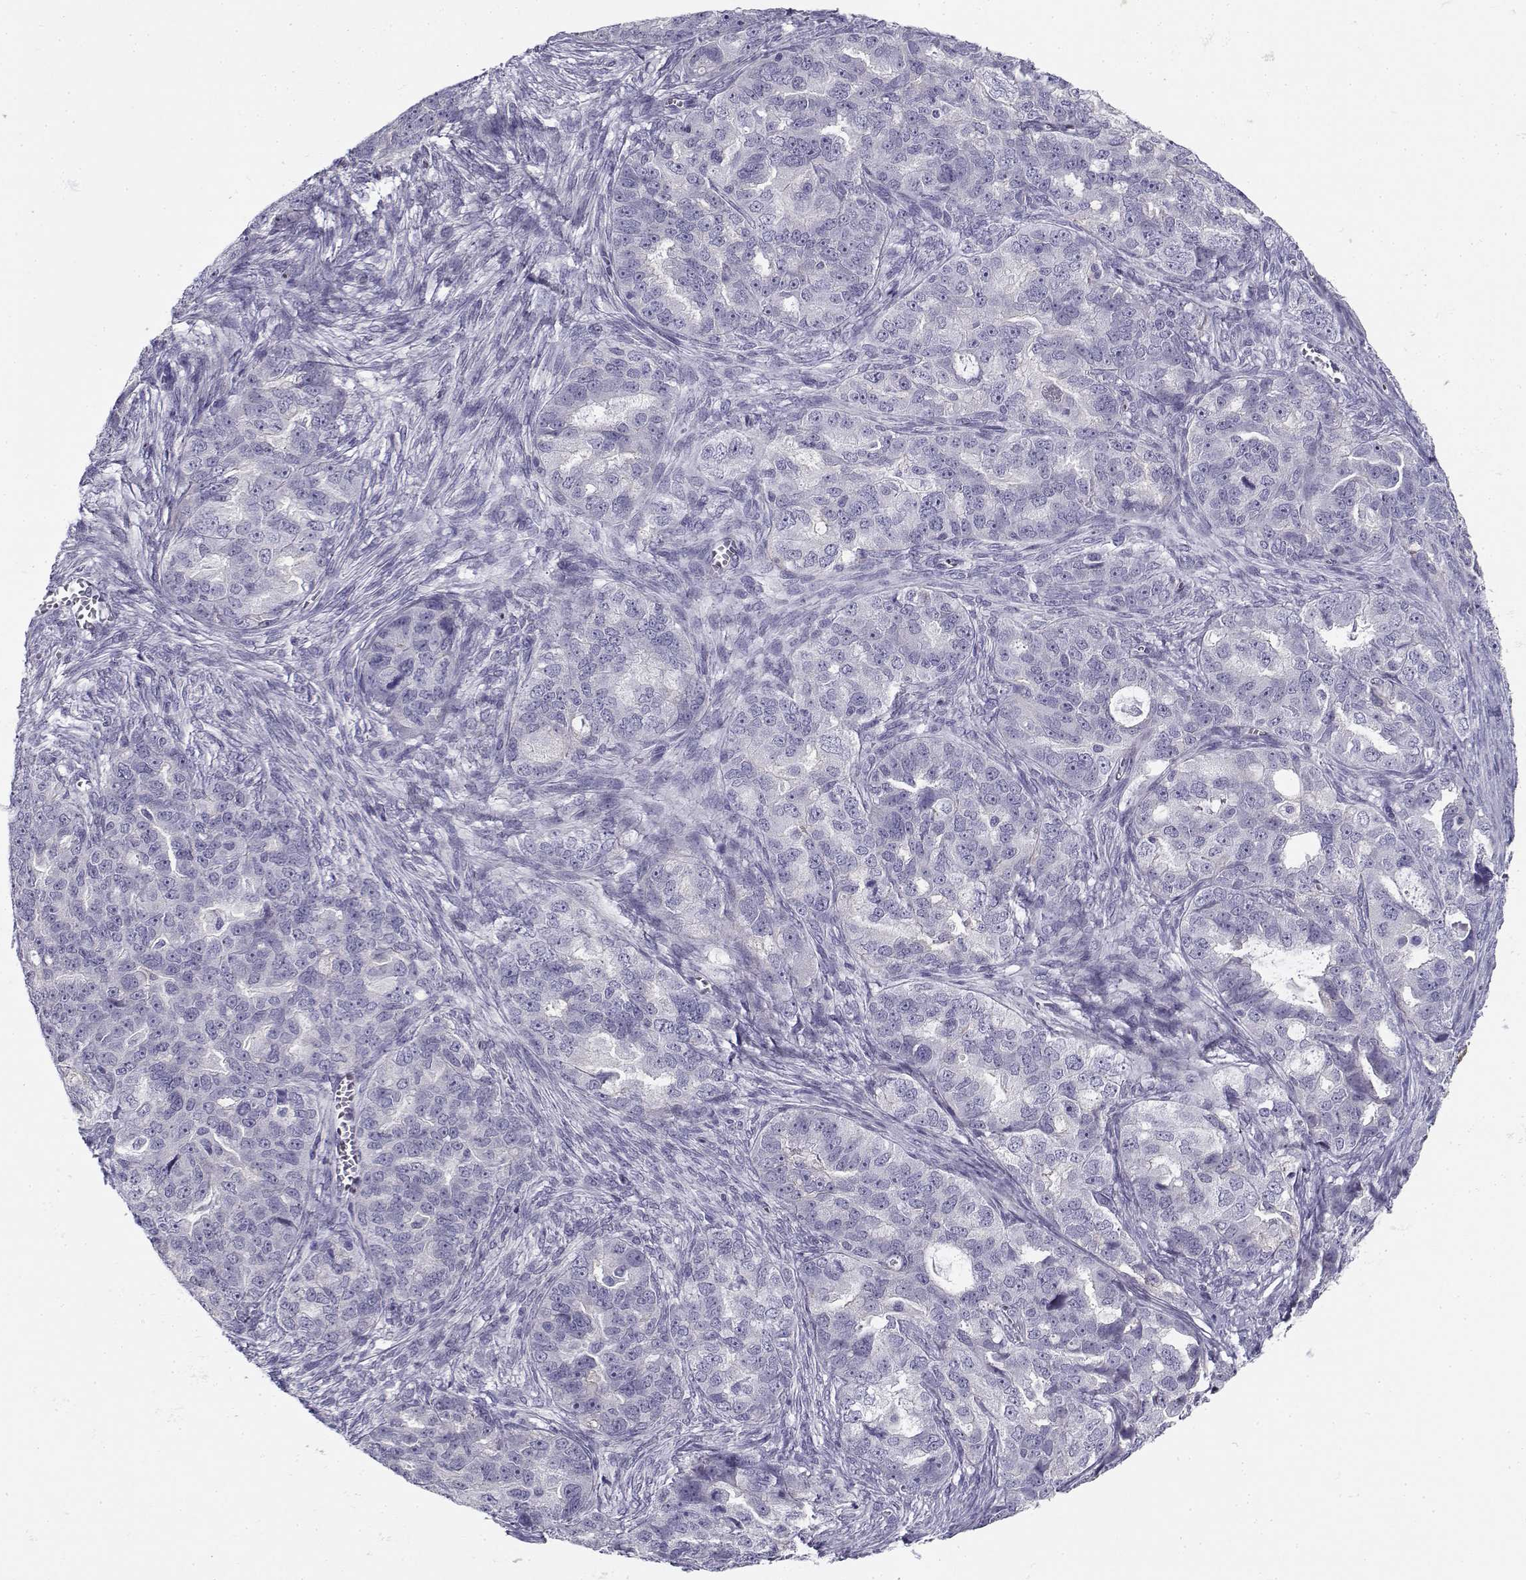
{"staining": {"intensity": "negative", "quantity": "none", "location": "none"}, "tissue": "ovarian cancer", "cell_type": "Tumor cells", "image_type": "cancer", "snomed": [{"axis": "morphology", "description": "Cystadenocarcinoma, serous, NOS"}, {"axis": "topography", "description": "Ovary"}], "caption": "This is a photomicrograph of immunohistochemistry staining of ovarian cancer (serous cystadenocarcinoma), which shows no staining in tumor cells.", "gene": "CREB3L3", "patient": {"sex": "female", "age": 51}}